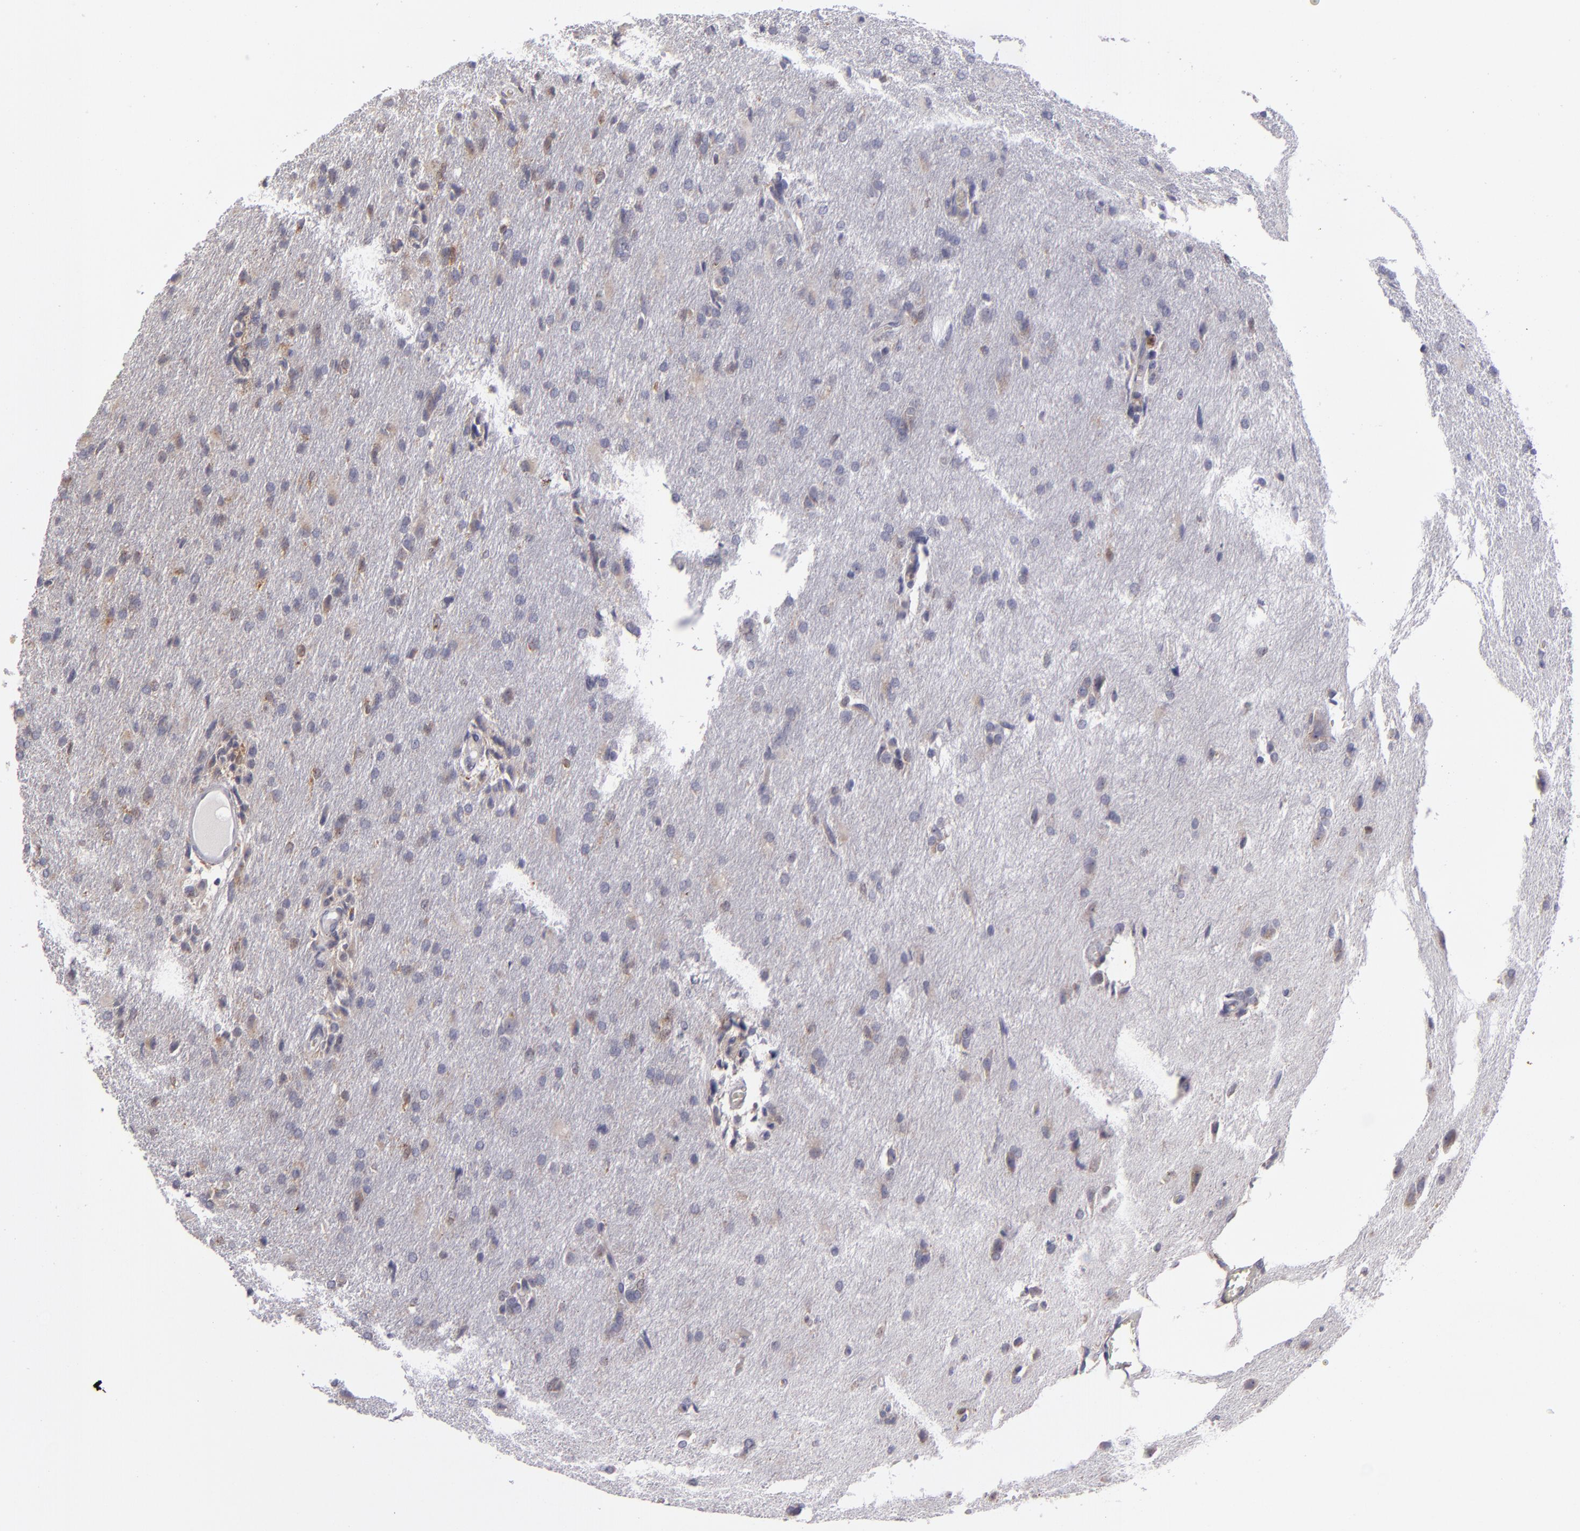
{"staining": {"intensity": "negative", "quantity": "none", "location": "none"}, "tissue": "glioma", "cell_type": "Tumor cells", "image_type": "cancer", "snomed": [{"axis": "morphology", "description": "Glioma, malignant, High grade"}, {"axis": "topography", "description": "Brain"}], "caption": "Immunohistochemical staining of human glioma shows no significant expression in tumor cells.", "gene": "SH2D4A", "patient": {"sex": "male", "age": 68}}